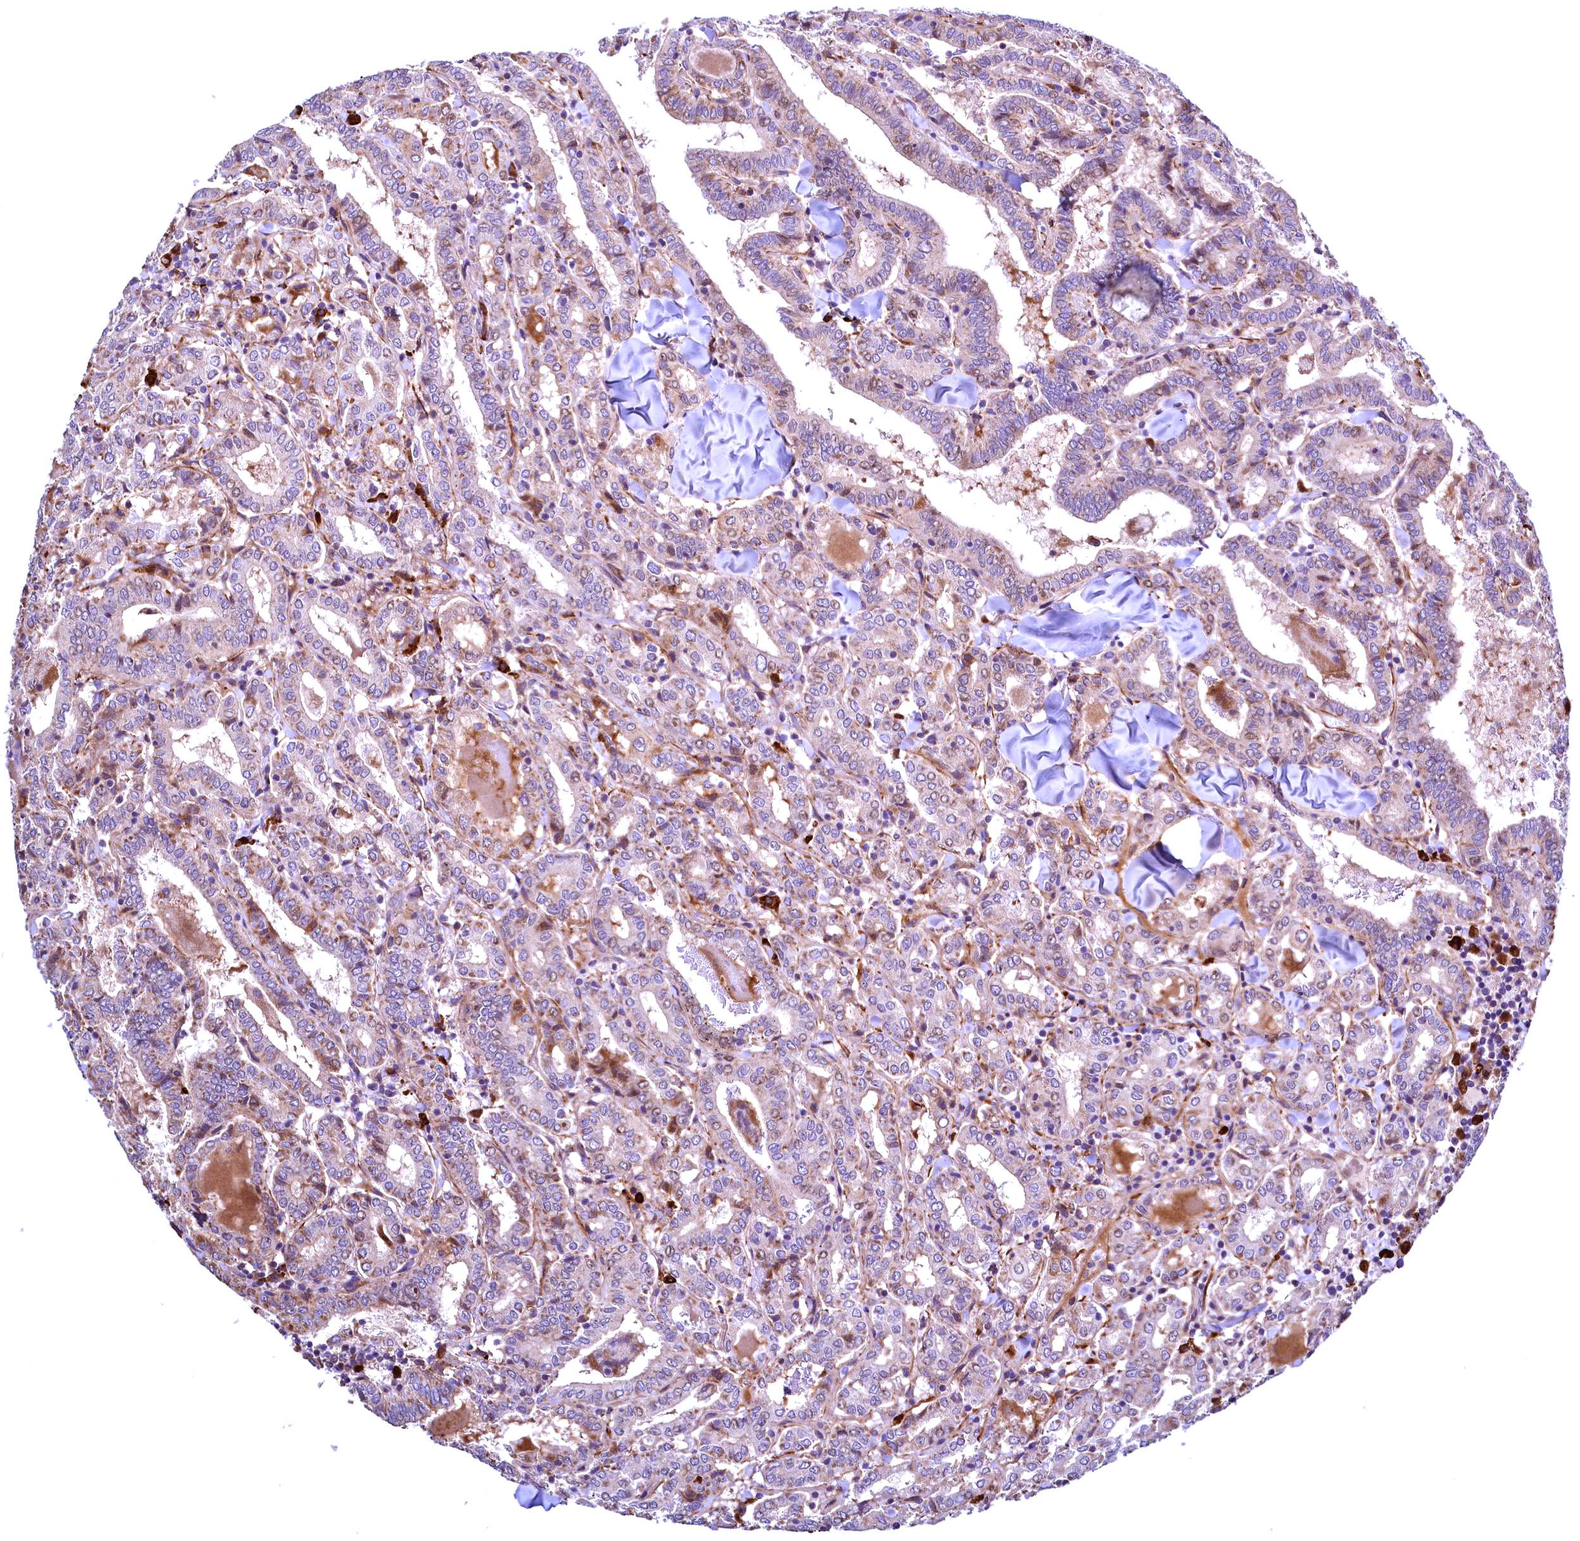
{"staining": {"intensity": "weak", "quantity": "25%-75%", "location": "cytoplasmic/membranous"}, "tissue": "thyroid cancer", "cell_type": "Tumor cells", "image_type": "cancer", "snomed": [{"axis": "morphology", "description": "Papillary adenocarcinoma, NOS"}, {"axis": "topography", "description": "Thyroid gland"}], "caption": "Immunohistochemistry histopathology image of neoplastic tissue: thyroid cancer (papillary adenocarcinoma) stained using immunohistochemistry reveals low levels of weak protein expression localized specifically in the cytoplasmic/membranous of tumor cells, appearing as a cytoplasmic/membranous brown color.", "gene": "RBFA", "patient": {"sex": "female", "age": 72}}